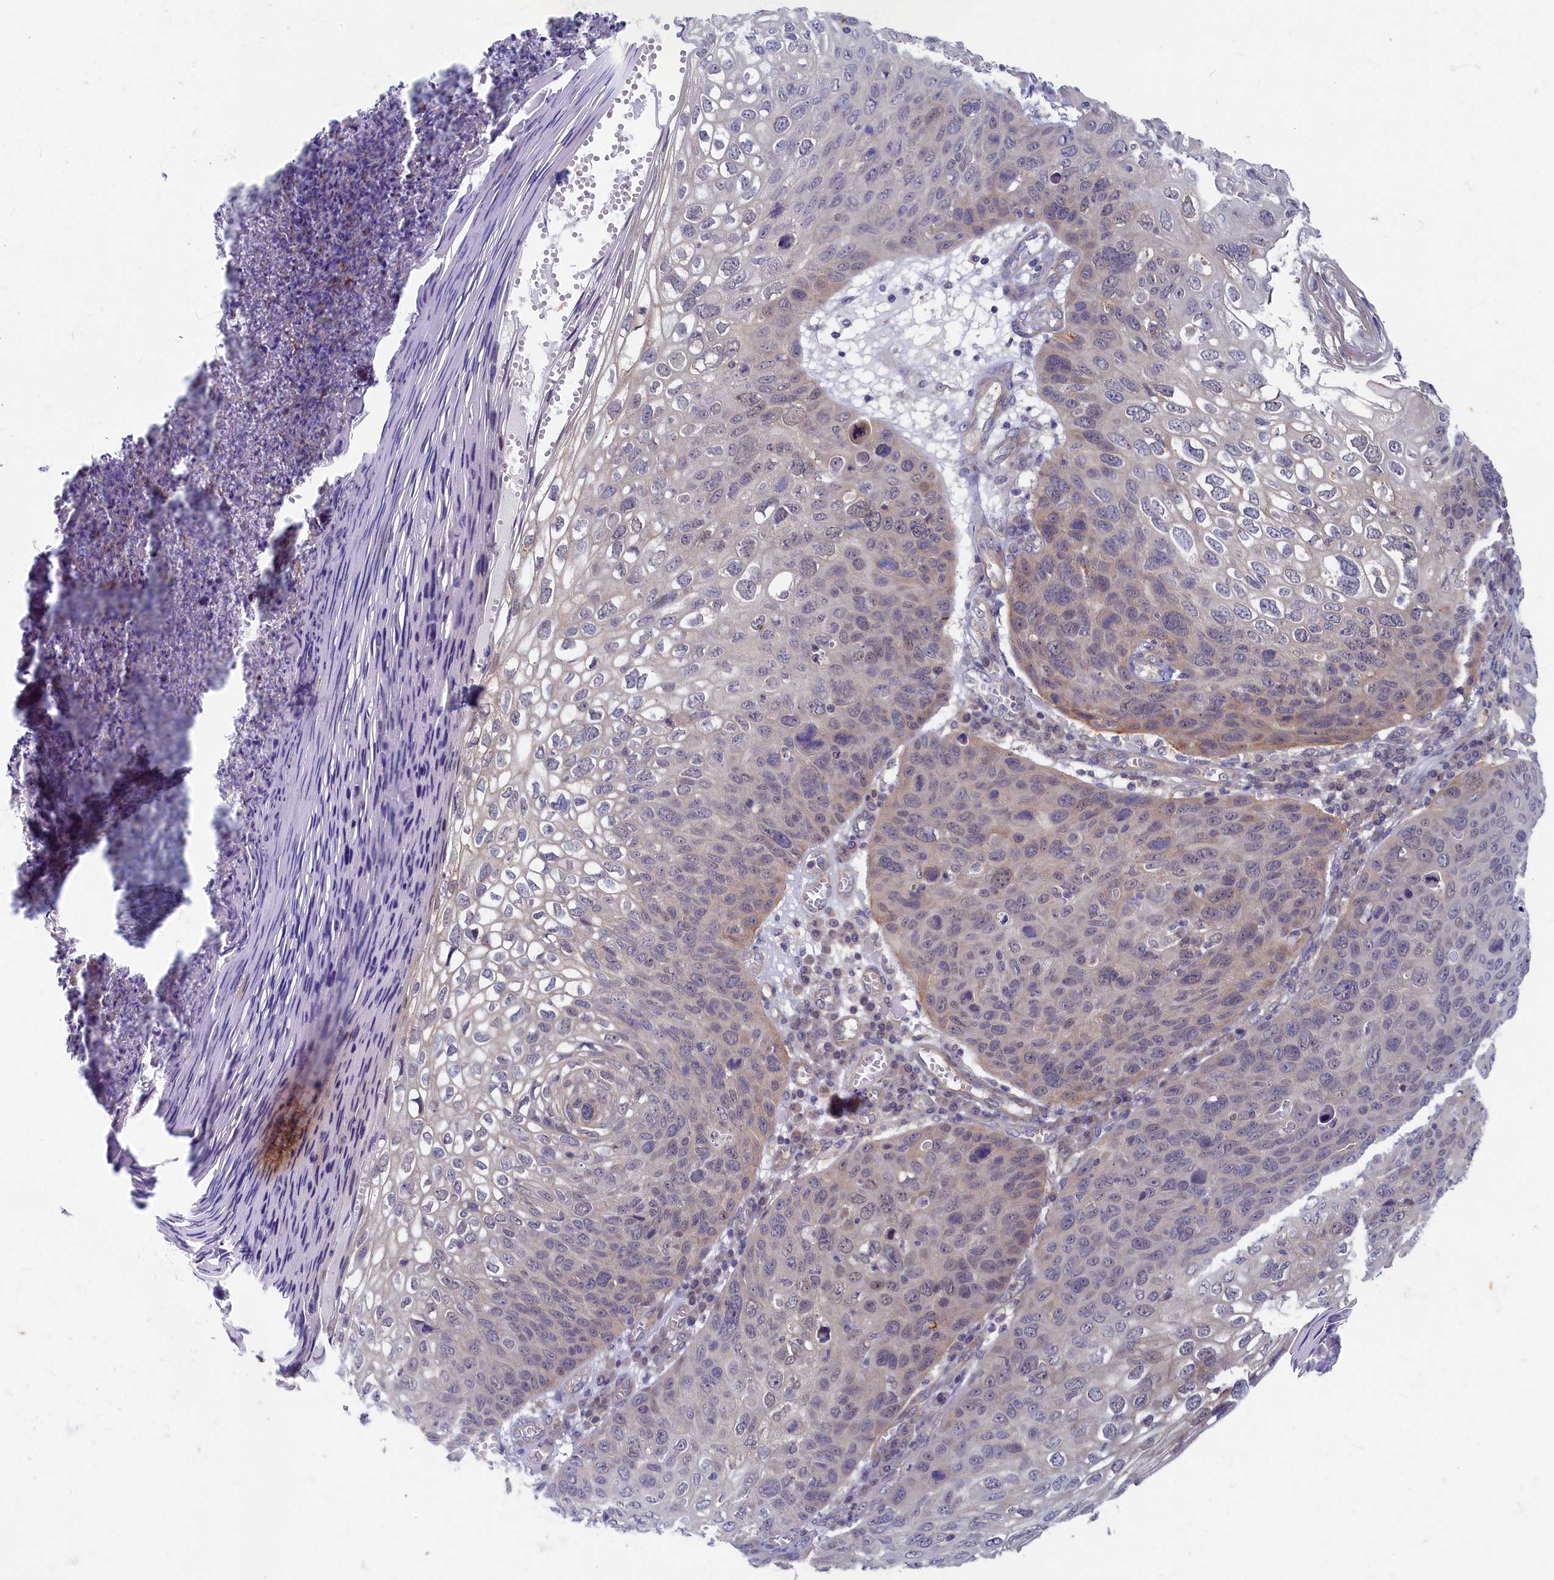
{"staining": {"intensity": "weak", "quantity": "<25%", "location": "cytoplasmic/membranous"}, "tissue": "skin cancer", "cell_type": "Tumor cells", "image_type": "cancer", "snomed": [{"axis": "morphology", "description": "Squamous cell carcinoma, NOS"}, {"axis": "topography", "description": "Skin"}], "caption": "The immunohistochemistry (IHC) image has no significant staining in tumor cells of skin squamous cell carcinoma tissue.", "gene": "WDR59", "patient": {"sex": "female", "age": 90}}